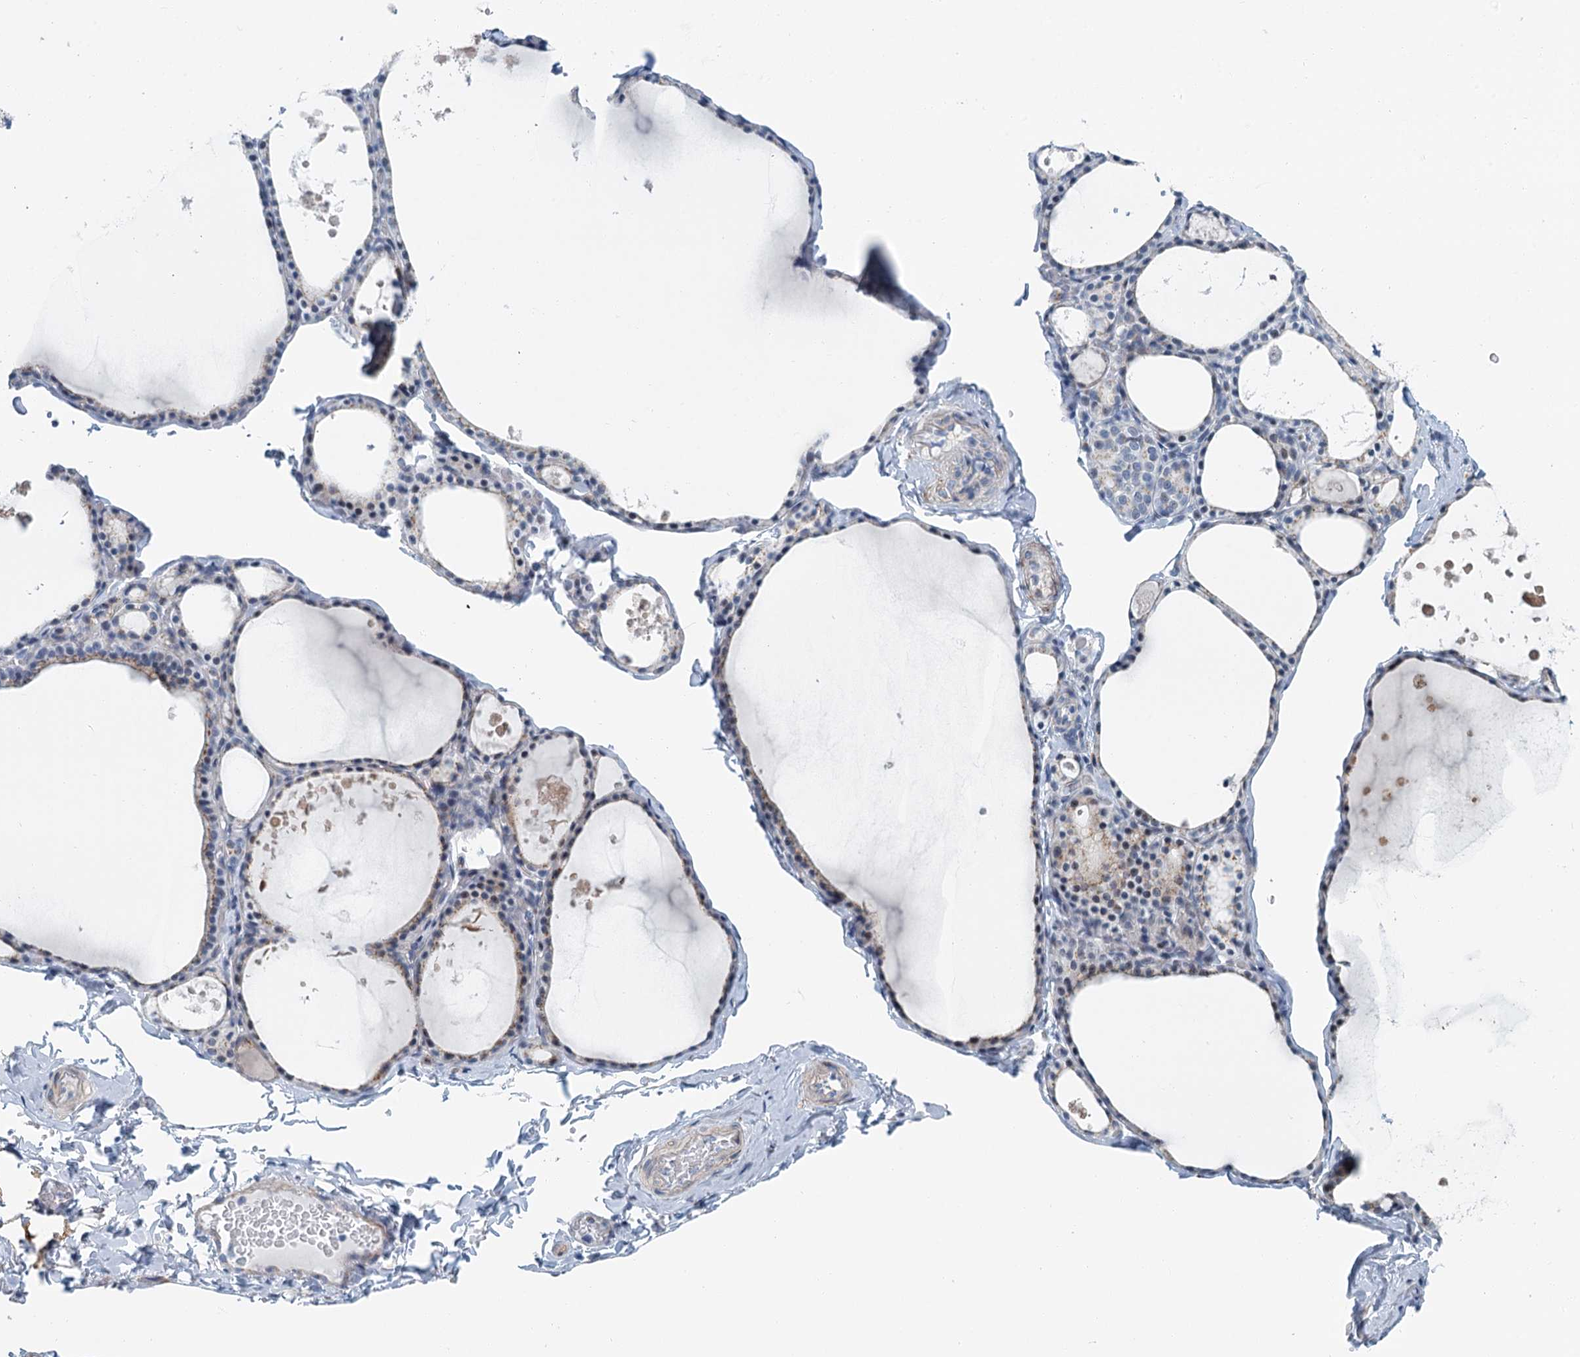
{"staining": {"intensity": "weak", "quantity": "25%-75%", "location": "cytoplasmic/membranous"}, "tissue": "thyroid gland", "cell_type": "Glandular cells", "image_type": "normal", "snomed": [{"axis": "morphology", "description": "Normal tissue, NOS"}, {"axis": "topography", "description": "Thyroid gland"}], "caption": "Immunohistochemical staining of unremarkable thyroid gland exhibits low levels of weak cytoplasmic/membranous expression in approximately 25%-75% of glandular cells. (IHC, brightfield microscopy, high magnification).", "gene": "ZNF527", "patient": {"sex": "male", "age": 56}}